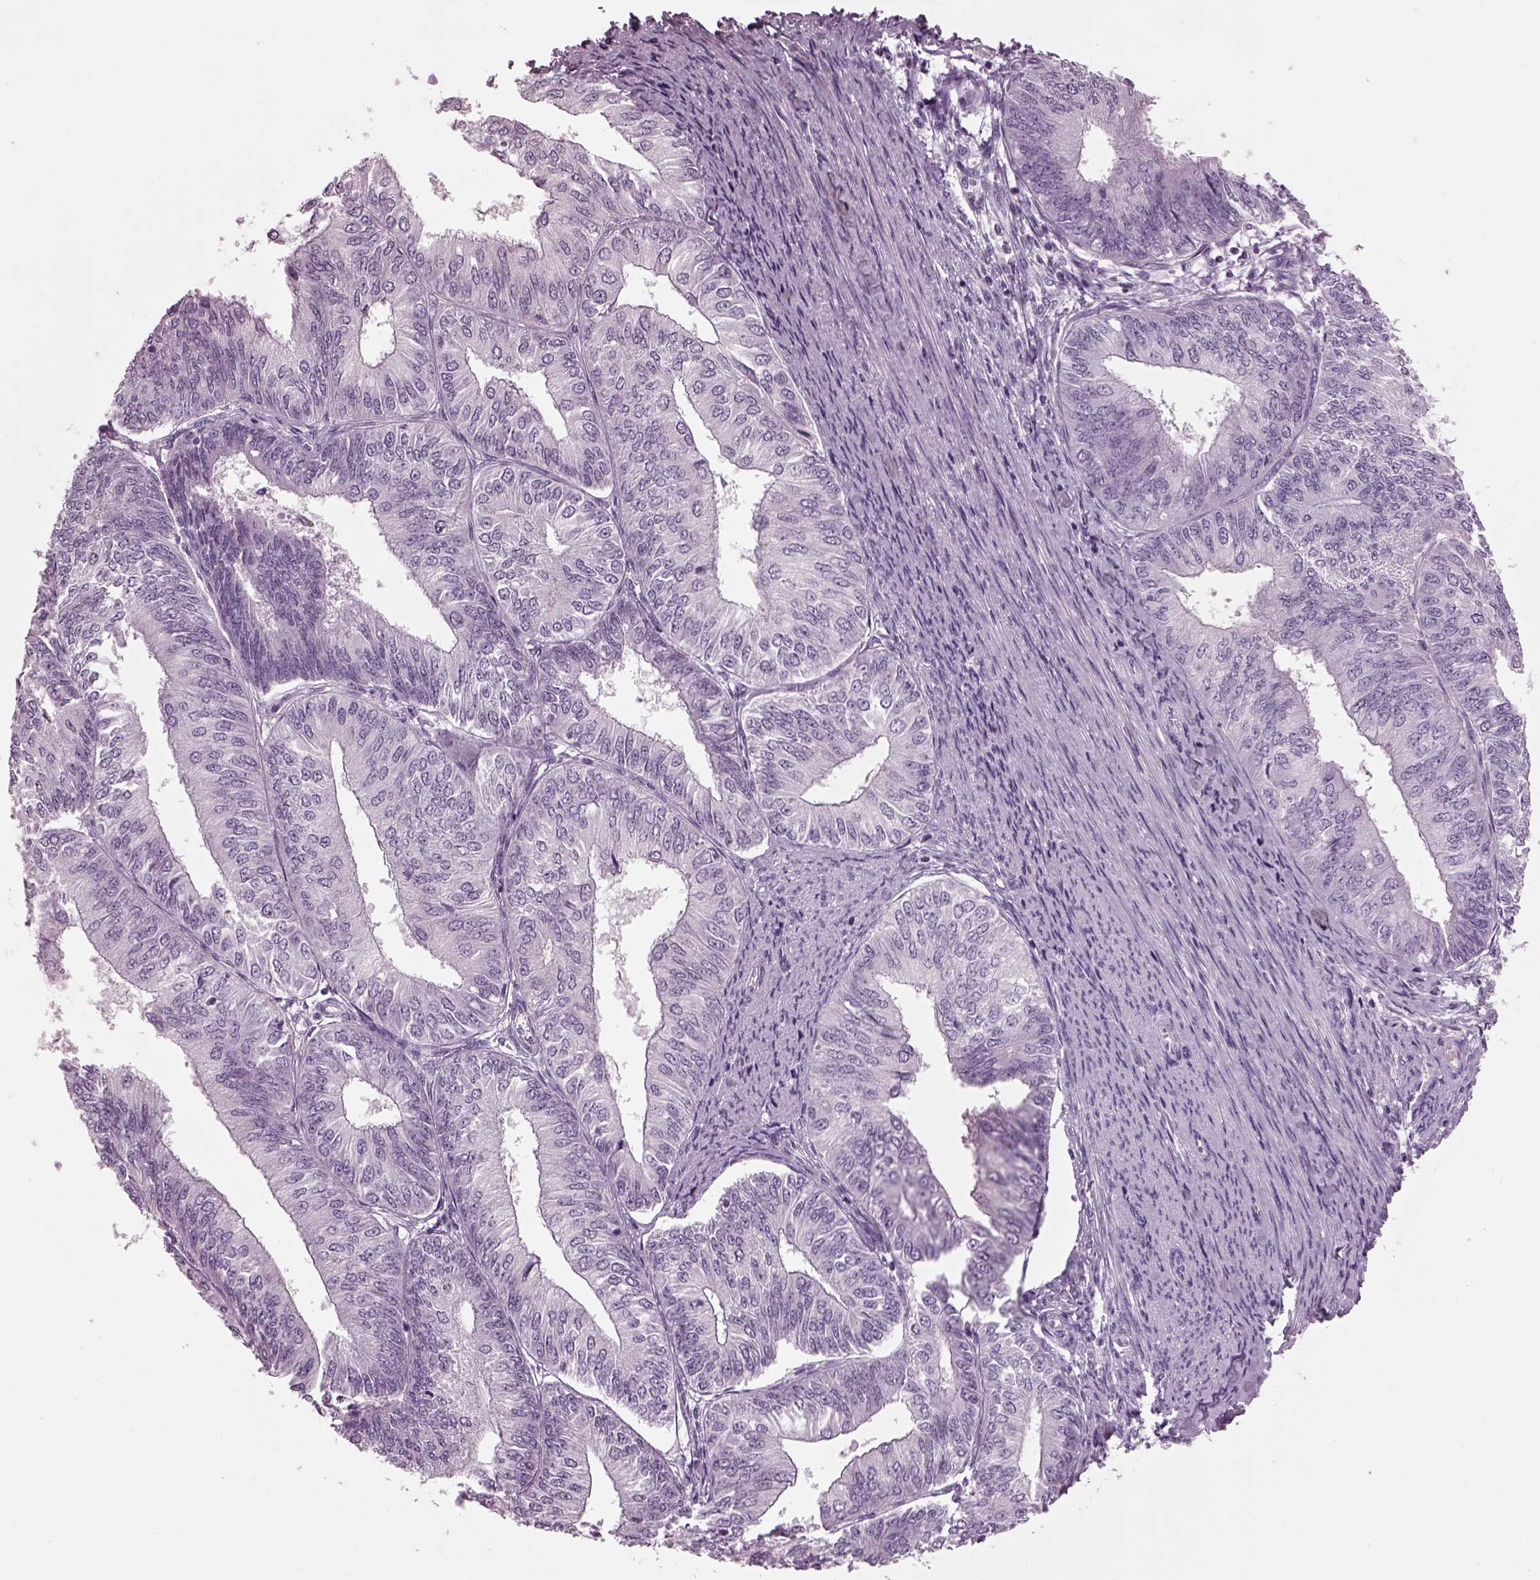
{"staining": {"intensity": "negative", "quantity": "none", "location": "none"}, "tissue": "endometrial cancer", "cell_type": "Tumor cells", "image_type": "cancer", "snomed": [{"axis": "morphology", "description": "Adenocarcinoma, NOS"}, {"axis": "topography", "description": "Endometrium"}], "caption": "DAB (3,3'-diaminobenzidine) immunohistochemical staining of endometrial adenocarcinoma demonstrates no significant staining in tumor cells.", "gene": "DPYSL5", "patient": {"sex": "female", "age": 58}}